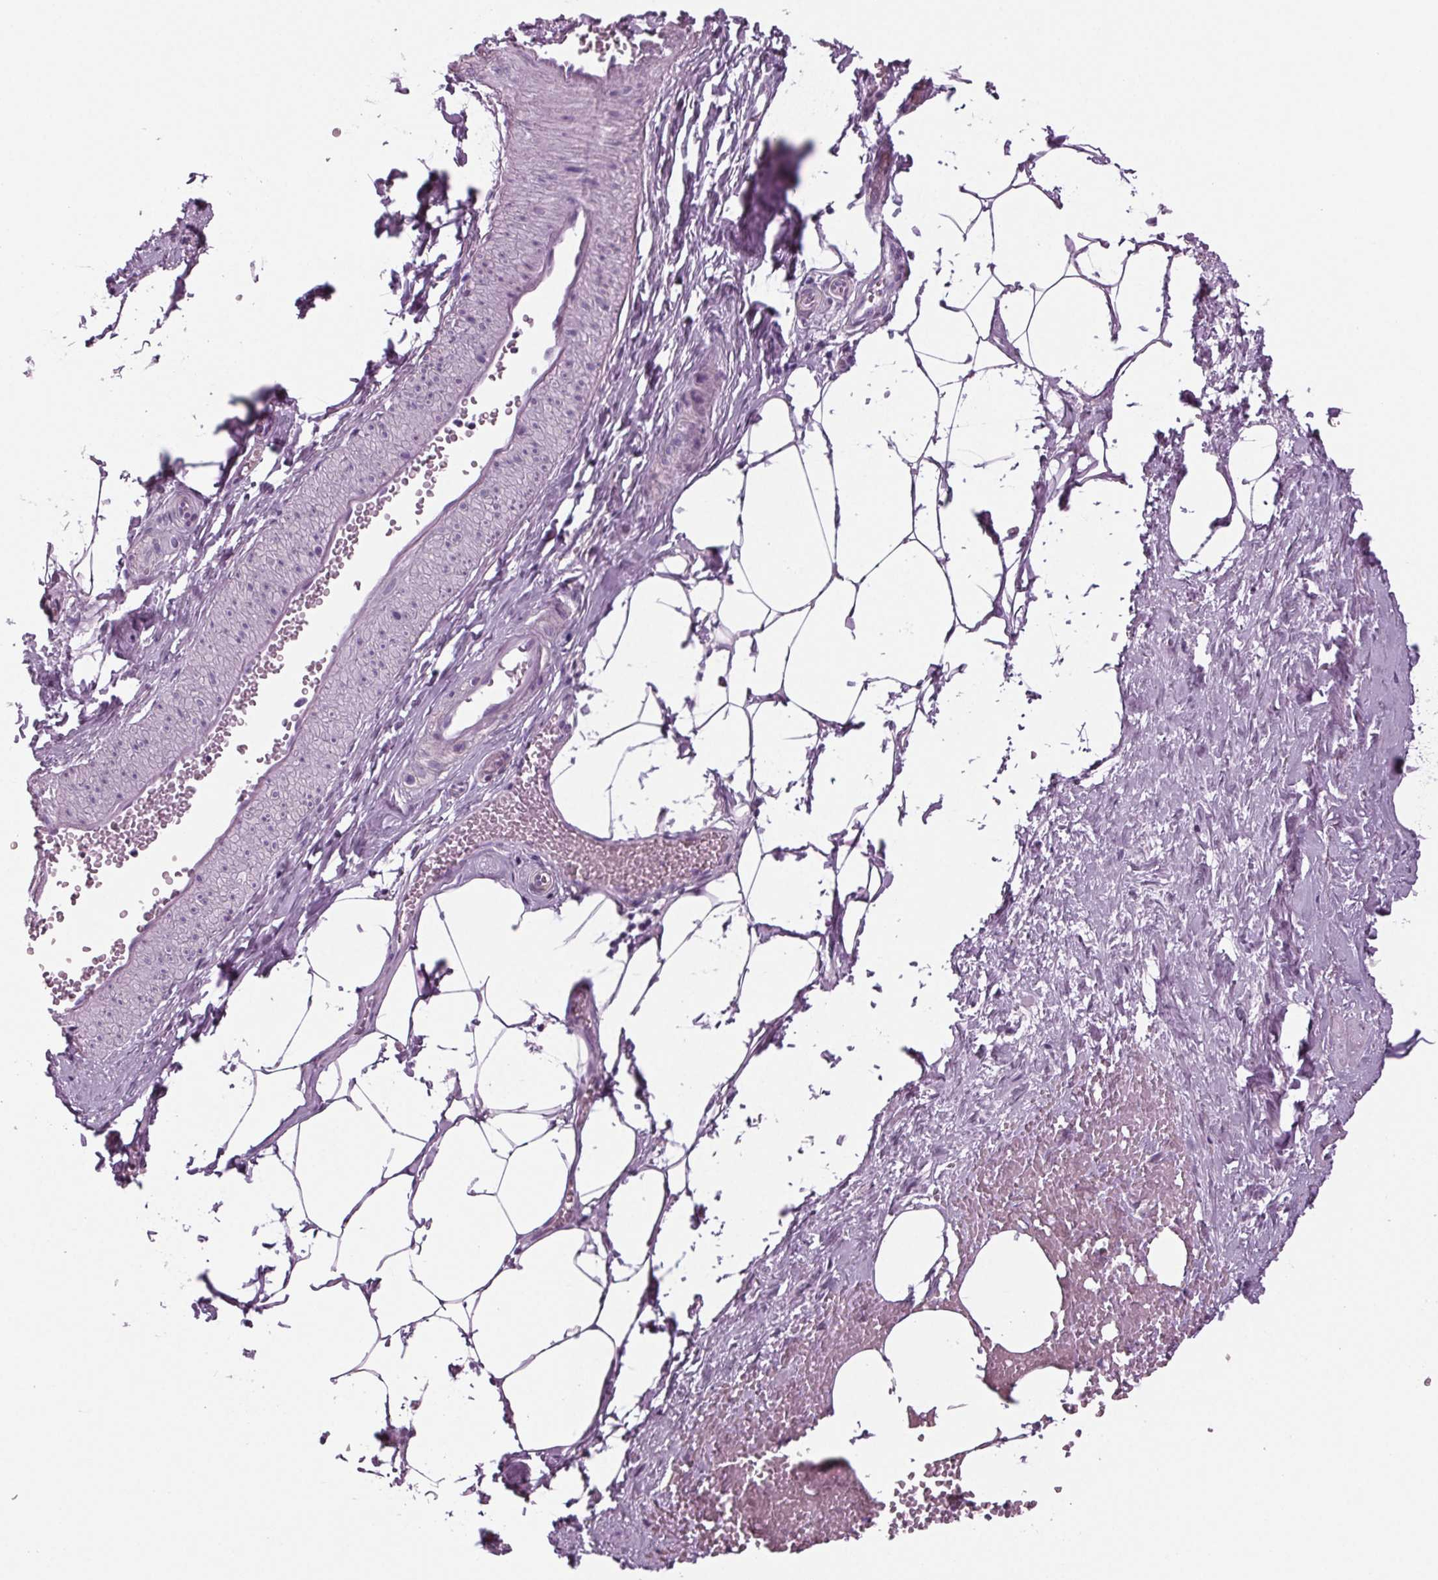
{"staining": {"intensity": "negative", "quantity": "none", "location": "none"}, "tissue": "adipose tissue", "cell_type": "Adipocytes", "image_type": "normal", "snomed": [{"axis": "morphology", "description": "Normal tissue, NOS"}, {"axis": "topography", "description": "Prostate"}, {"axis": "topography", "description": "Peripheral nerve tissue"}], "caption": "Immunohistochemistry of unremarkable adipose tissue displays no expression in adipocytes.", "gene": "BHLHE22", "patient": {"sex": "male", "age": 55}}